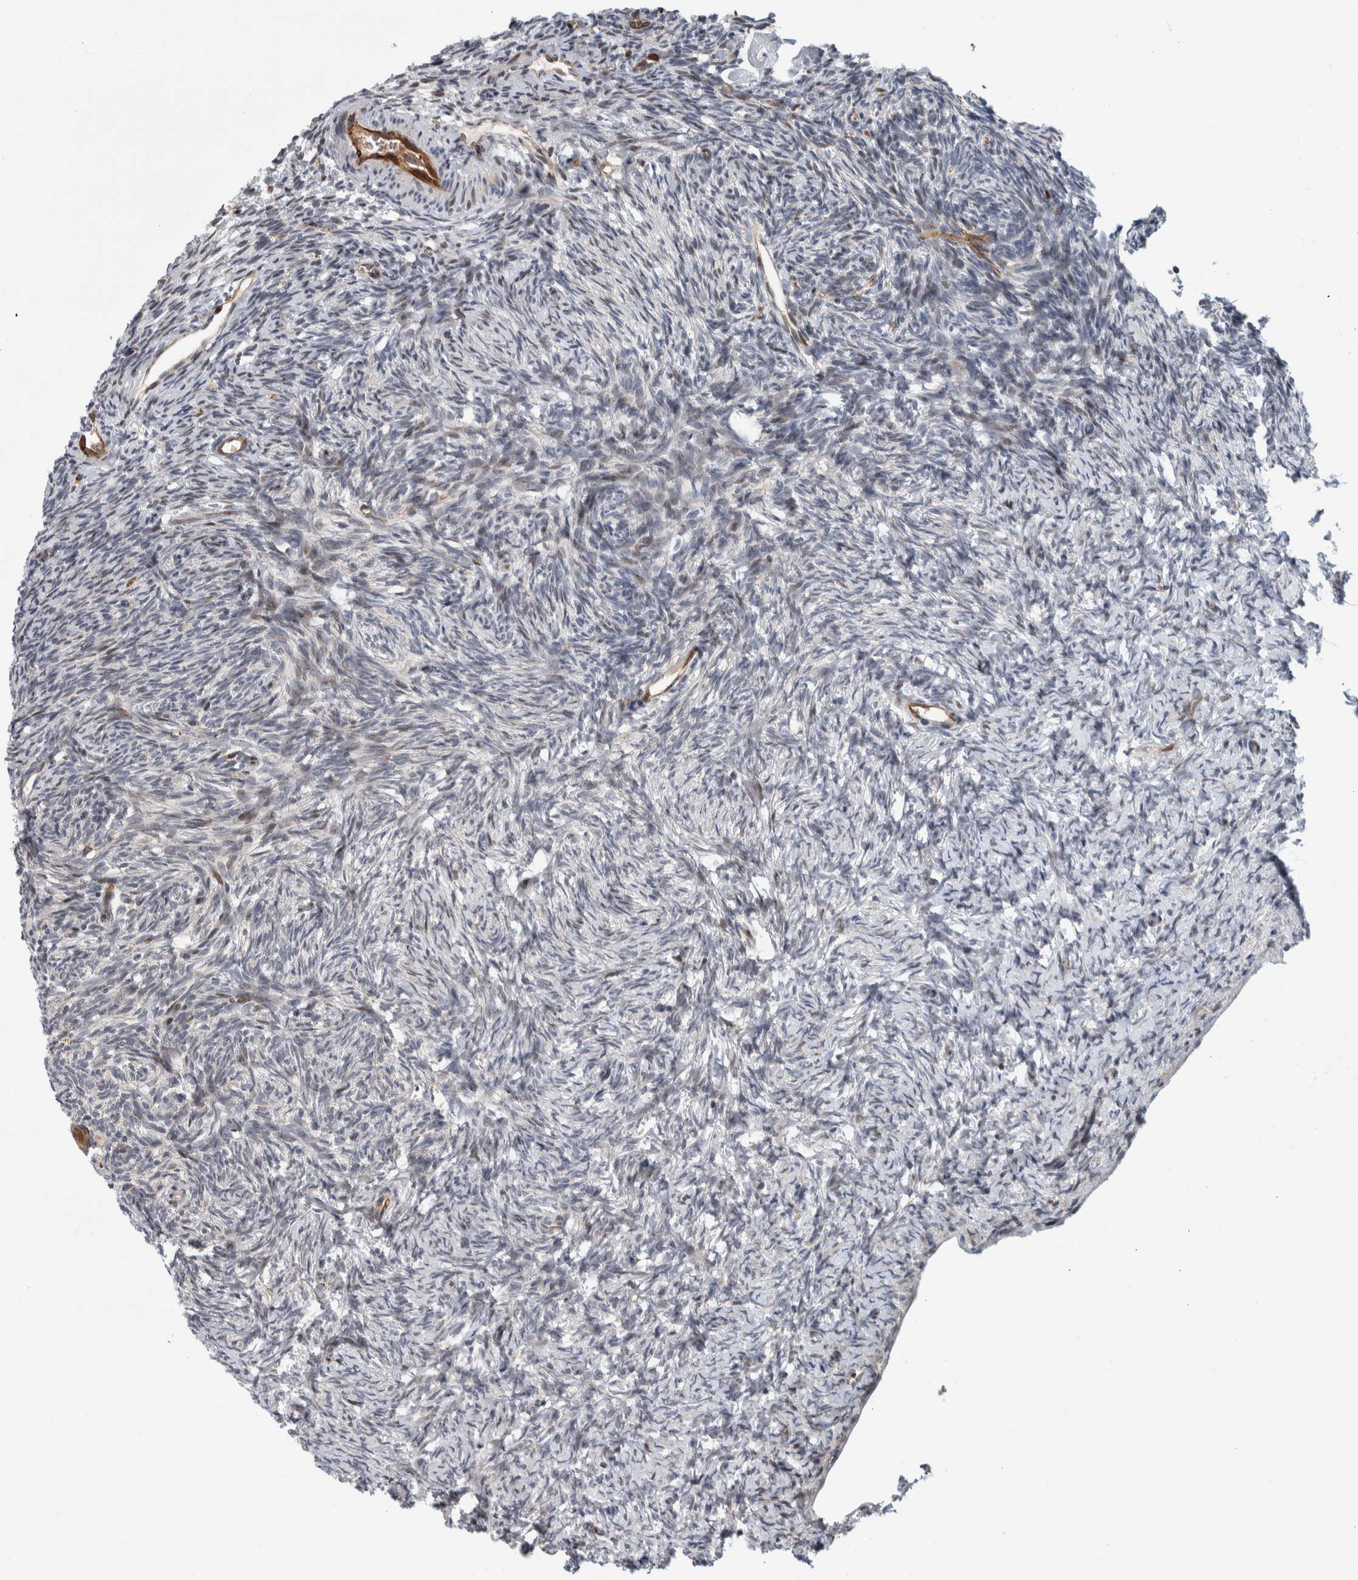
{"staining": {"intensity": "moderate", "quantity": ">75%", "location": "cytoplasmic/membranous"}, "tissue": "ovary", "cell_type": "Follicle cells", "image_type": "normal", "snomed": [{"axis": "morphology", "description": "Normal tissue, NOS"}, {"axis": "topography", "description": "Ovary"}], "caption": "DAB immunohistochemical staining of normal ovary exhibits moderate cytoplasmic/membranous protein expression in approximately >75% of follicle cells.", "gene": "MSL1", "patient": {"sex": "female", "age": 34}}